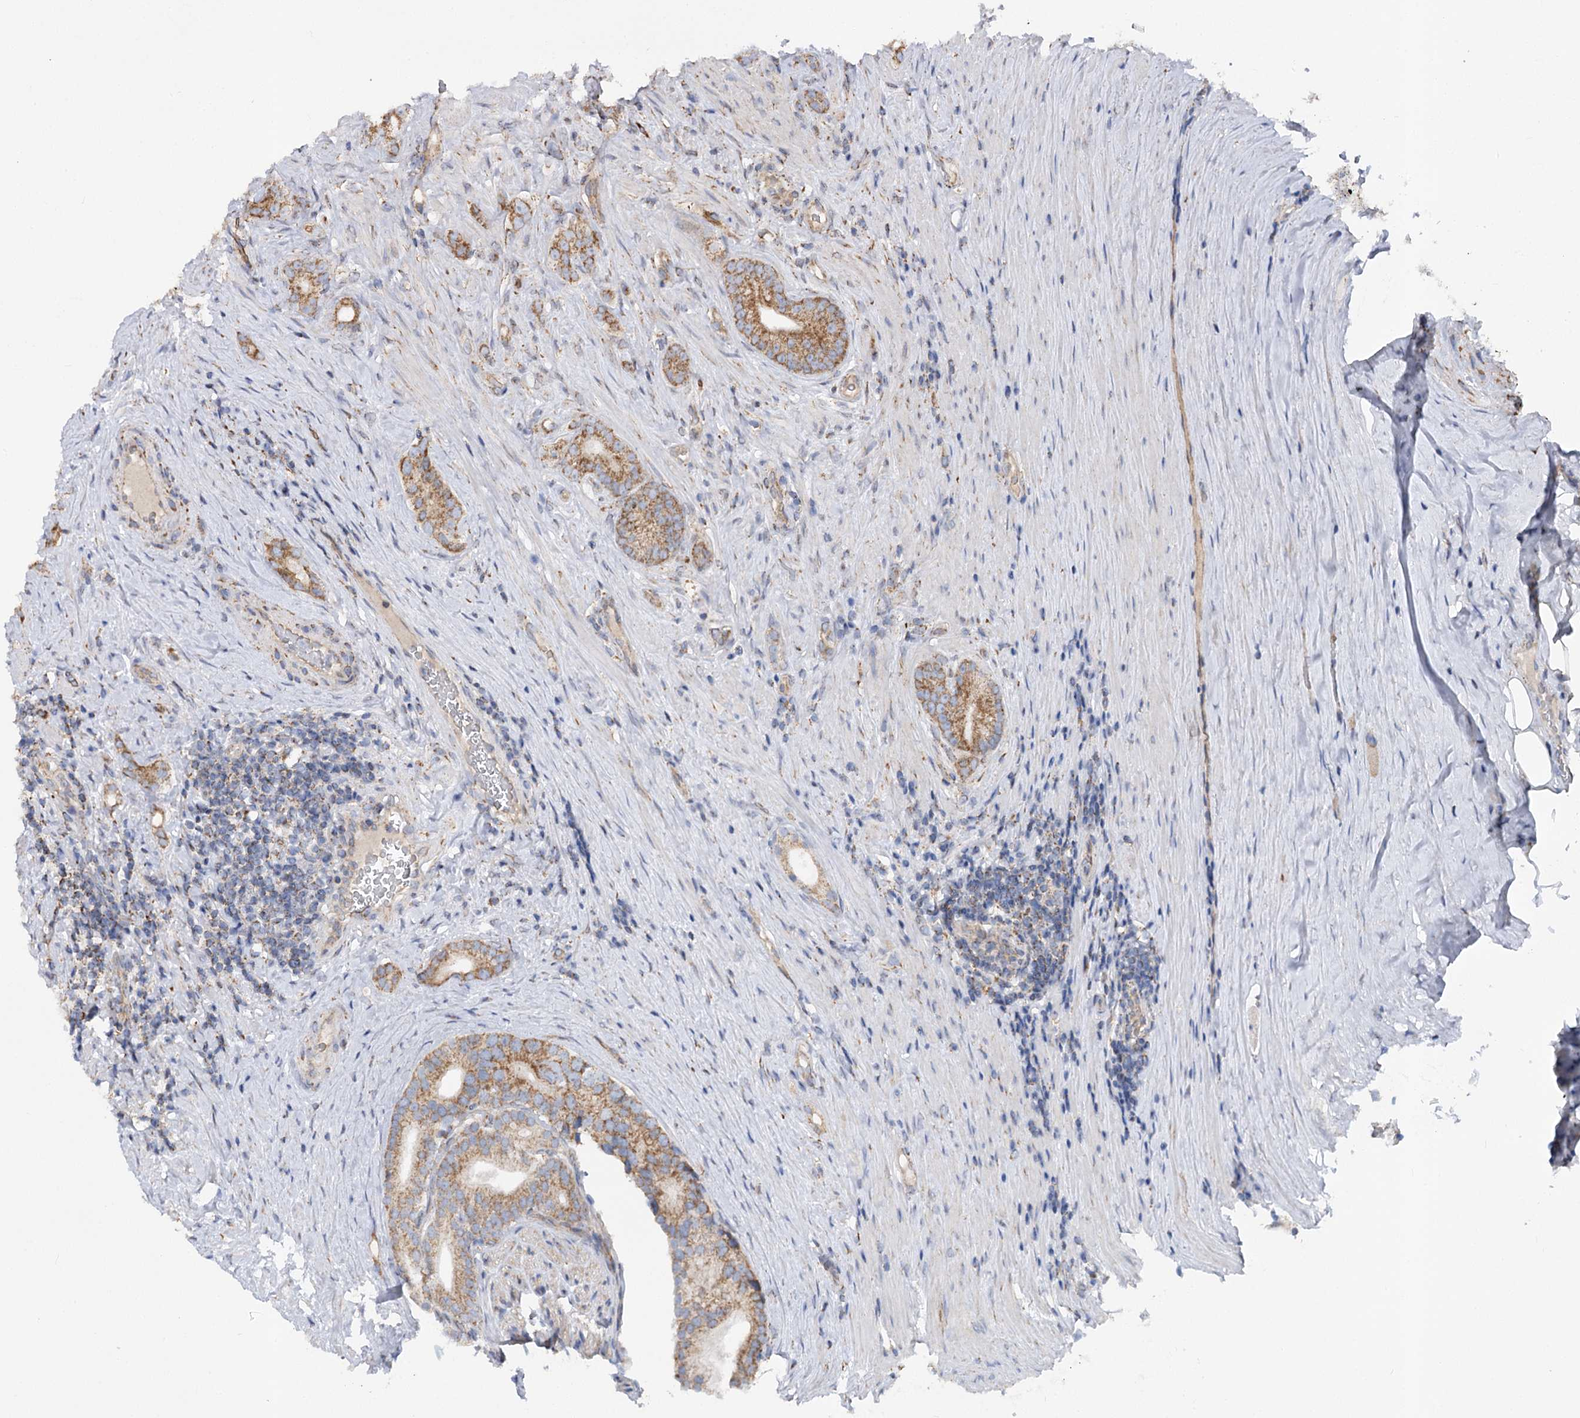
{"staining": {"intensity": "moderate", "quantity": ">75%", "location": "cytoplasmic/membranous"}, "tissue": "prostate cancer", "cell_type": "Tumor cells", "image_type": "cancer", "snomed": [{"axis": "morphology", "description": "Adenocarcinoma, Low grade"}, {"axis": "topography", "description": "Prostate"}], "caption": "Moderate cytoplasmic/membranous expression is present in about >75% of tumor cells in prostate cancer (adenocarcinoma (low-grade)).", "gene": "MSANTD2", "patient": {"sex": "male", "age": 71}}